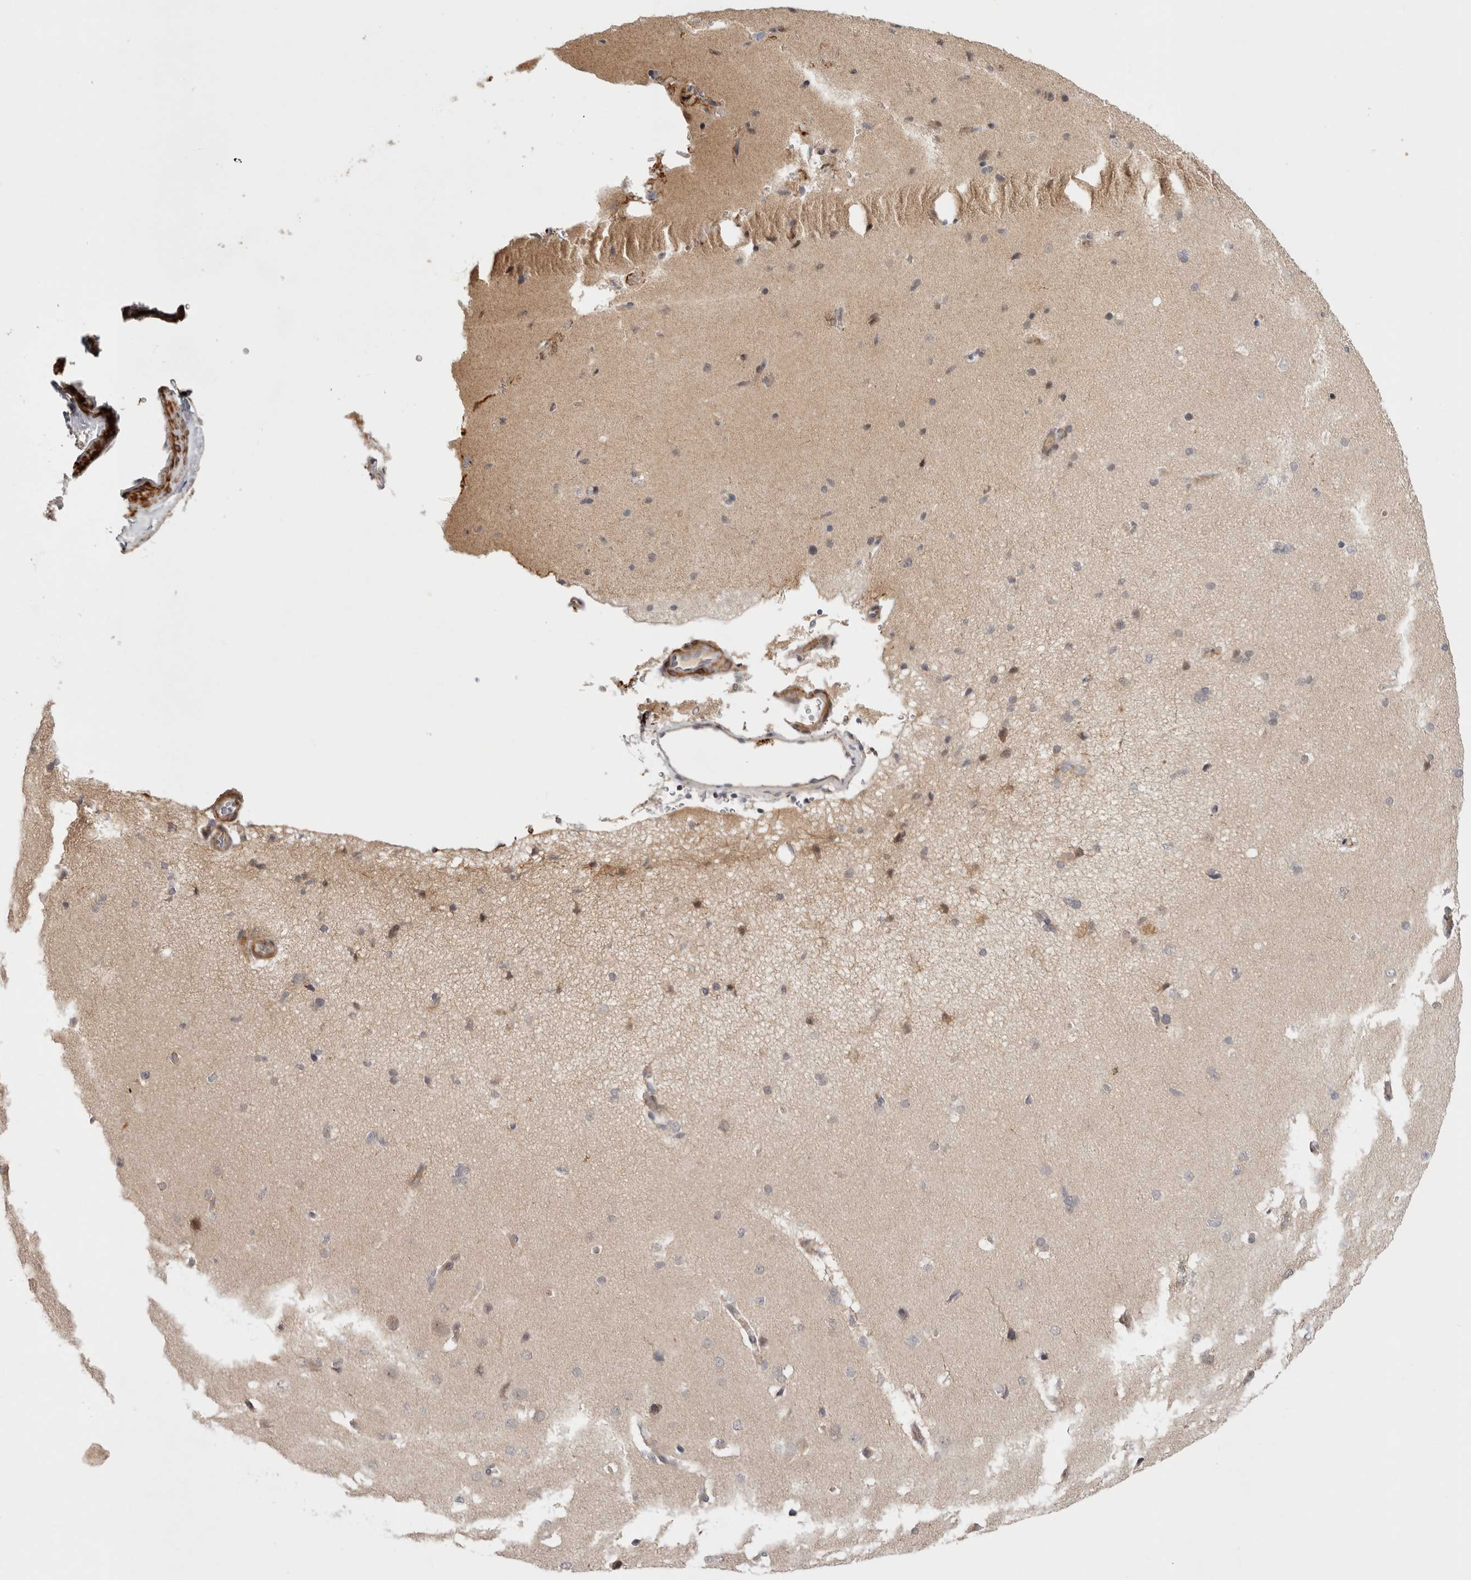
{"staining": {"intensity": "moderate", "quantity": "25%-75%", "location": "cytoplasmic/membranous"}, "tissue": "cerebral cortex", "cell_type": "Endothelial cells", "image_type": "normal", "snomed": [{"axis": "morphology", "description": "Normal tissue, NOS"}, {"axis": "topography", "description": "Cerebral cortex"}], "caption": "An image showing moderate cytoplasmic/membranous positivity in approximately 25%-75% of endothelial cells in benign cerebral cortex, as visualized by brown immunohistochemical staining.", "gene": "ZNF318", "patient": {"sex": "male", "age": 62}}